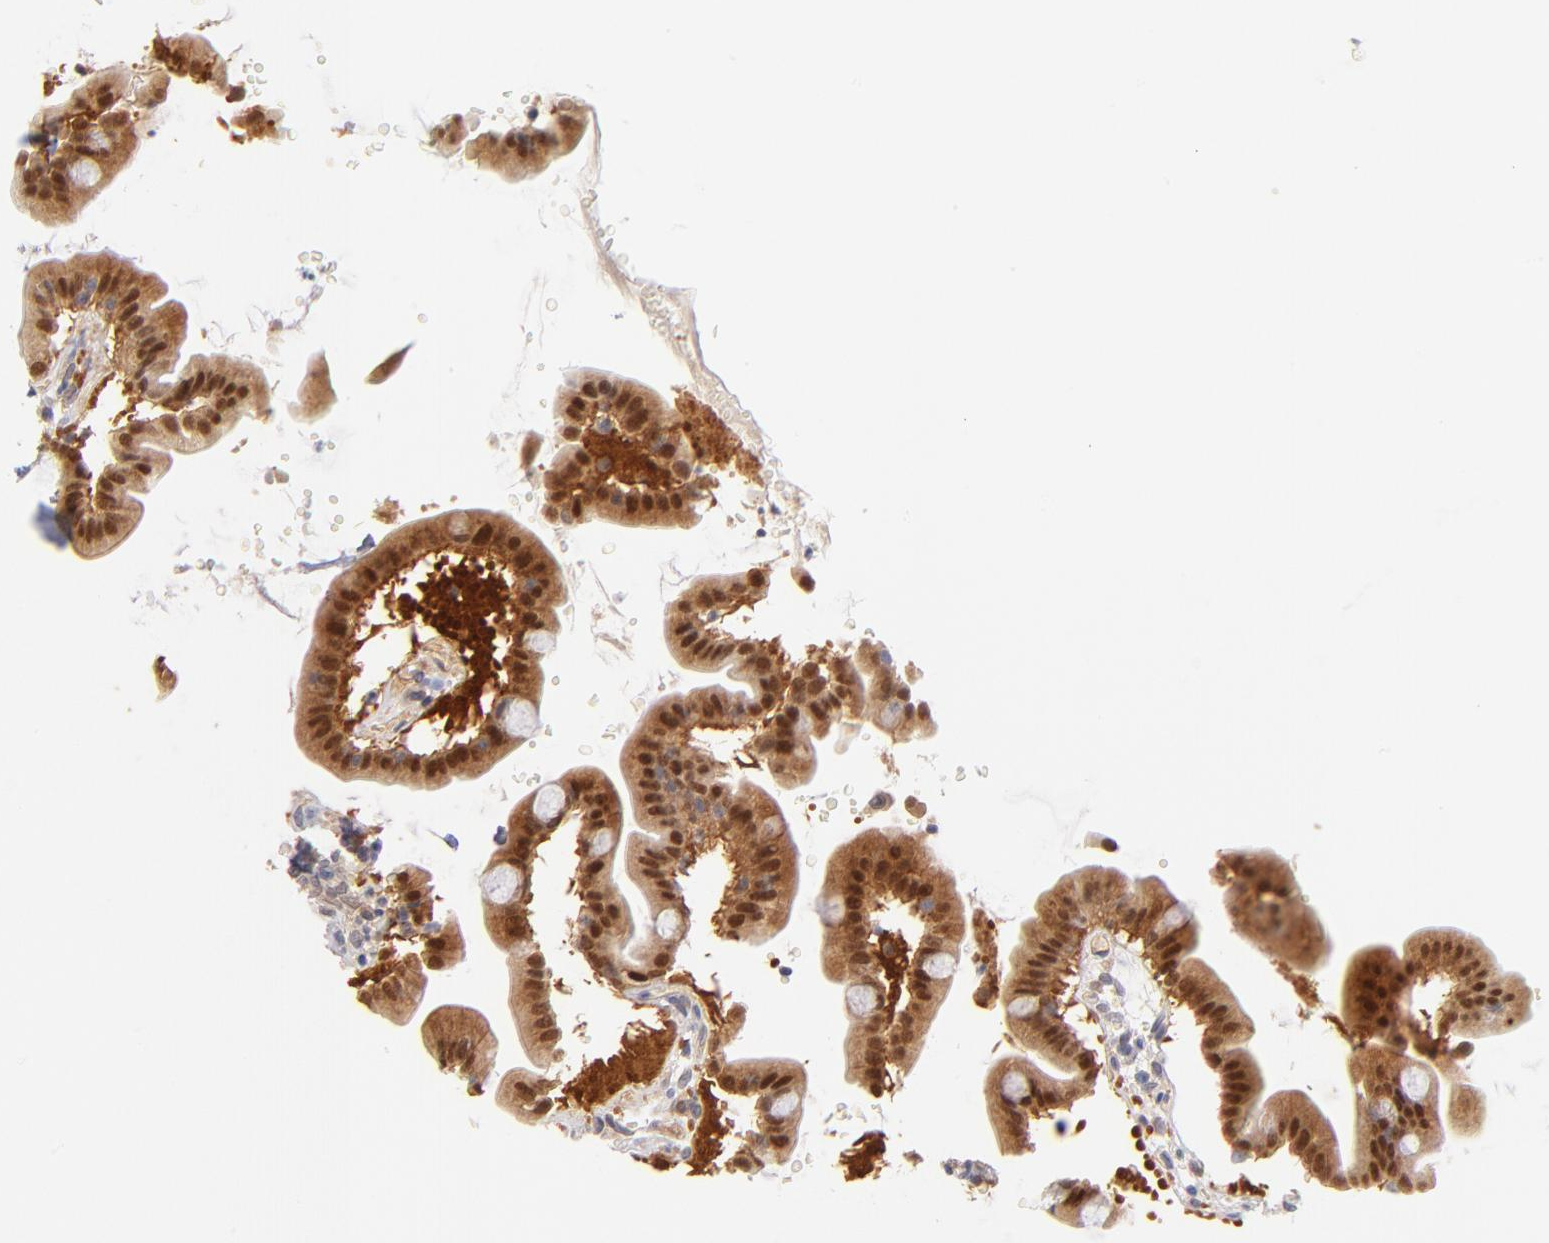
{"staining": {"intensity": "strong", "quantity": ">75%", "location": "cytoplasmic/membranous,nuclear"}, "tissue": "duodenum", "cell_type": "Glandular cells", "image_type": "normal", "snomed": [{"axis": "morphology", "description": "Normal tissue, NOS"}, {"axis": "topography", "description": "Duodenum"}], "caption": "Immunohistochemistry (IHC) of normal duodenum reveals high levels of strong cytoplasmic/membranous,nuclear expression in approximately >75% of glandular cells.", "gene": "CASP6", "patient": {"sex": "male", "age": 50}}